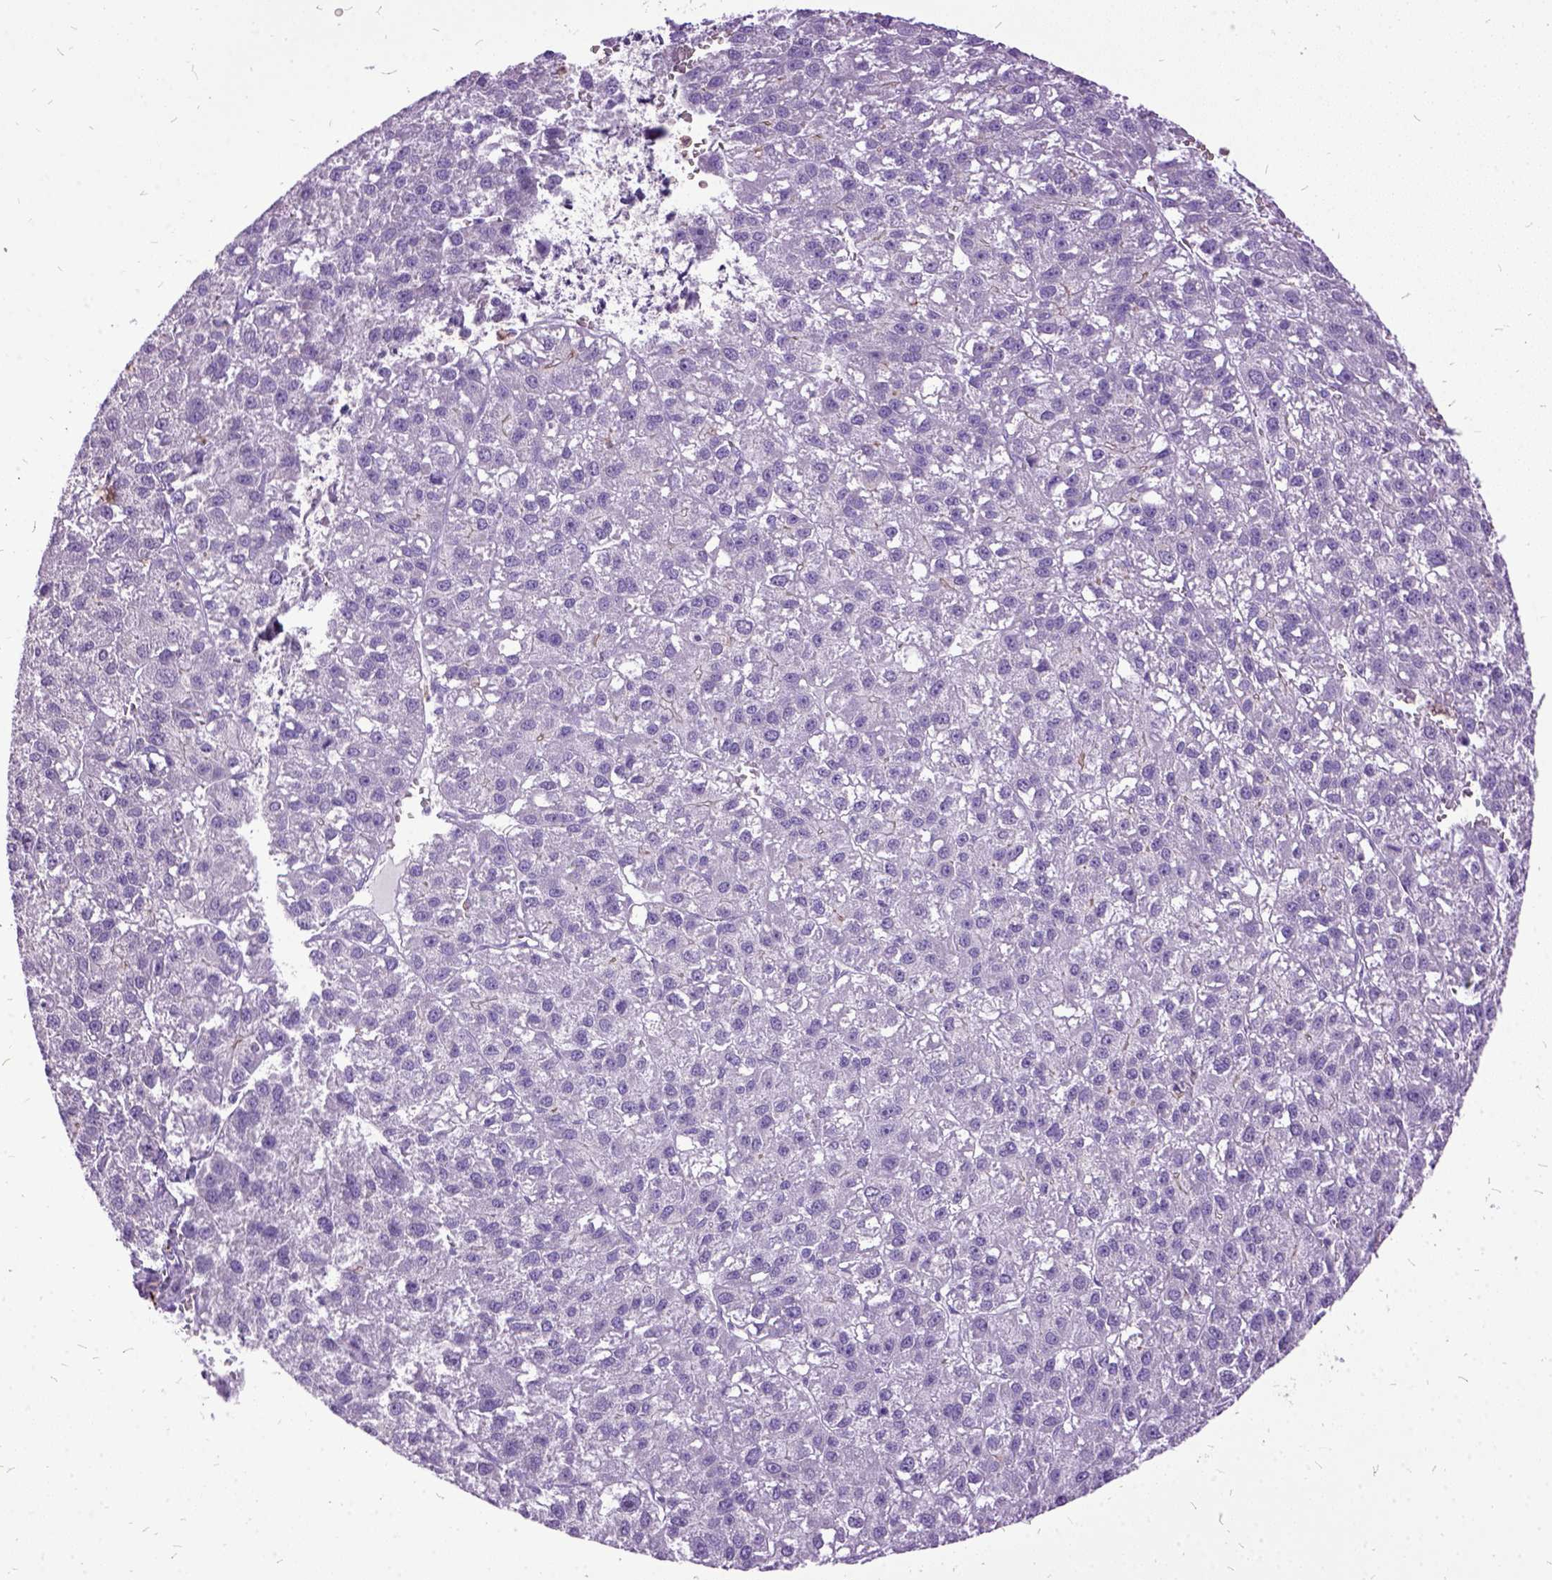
{"staining": {"intensity": "negative", "quantity": "none", "location": "none"}, "tissue": "liver cancer", "cell_type": "Tumor cells", "image_type": "cancer", "snomed": [{"axis": "morphology", "description": "Carcinoma, Hepatocellular, NOS"}, {"axis": "topography", "description": "Liver"}], "caption": "A photomicrograph of human liver hepatocellular carcinoma is negative for staining in tumor cells. (Brightfield microscopy of DAB immunohistochemistry at high magnification).", "gene": "MME", "patient": {"sex": "female", "age": 70}}